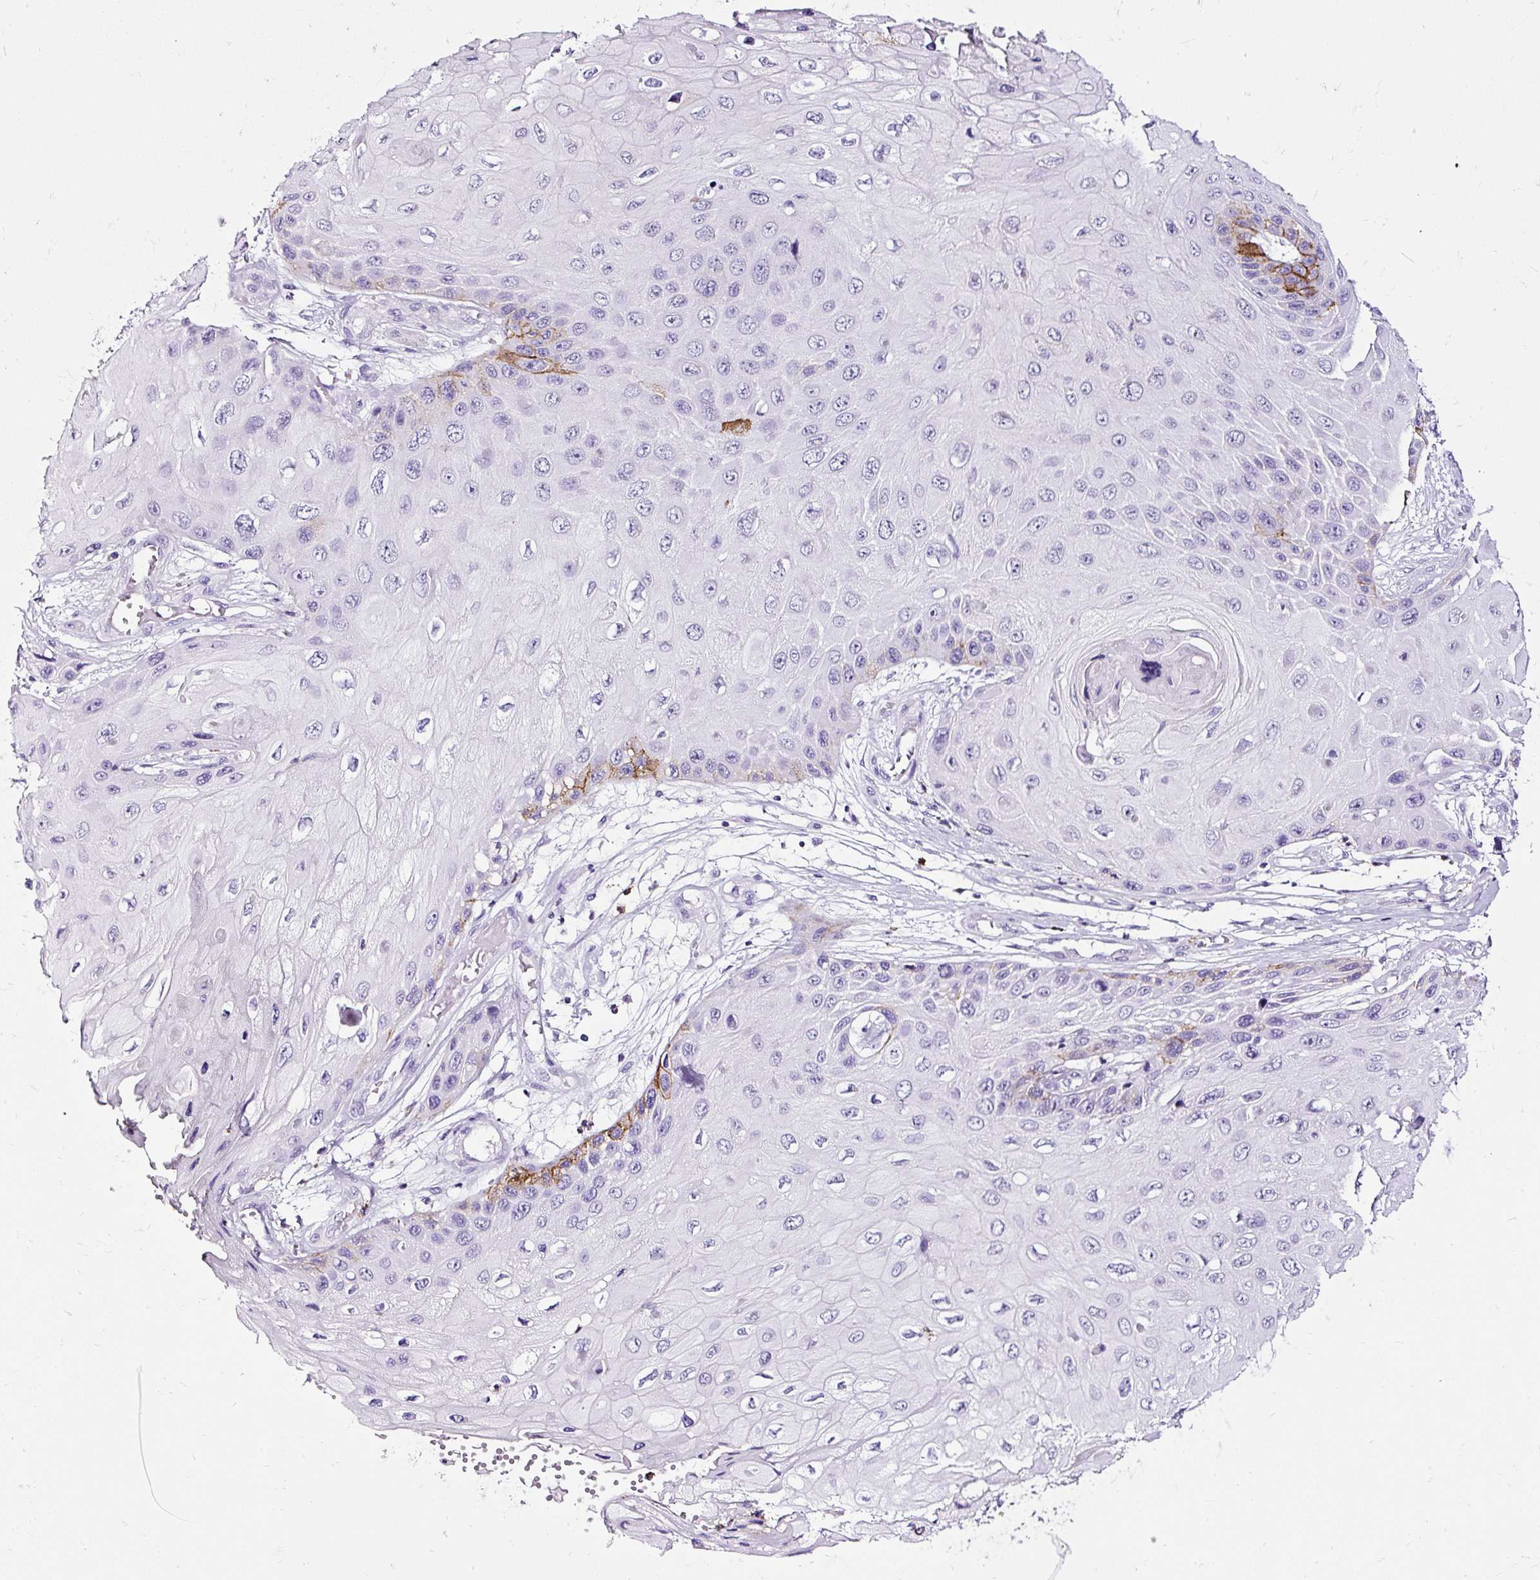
{"staining": {"intensity": "moderate", "quantity": "<25%", "location": "cytoplasmic/membranous"}, "tissue": "skin cancer", "cell_type": "Tumor cells", "image_type": "cancer", "snomed": [{"axis": "morphology", "description": "Squamous cell carcinoma, NOS"}, {"axis": "topography", "description": "Skin"}, {"axis": "topography", "description": "Vulva"}], "caption": "Protein staining reveals moderate cytoplasmic/membranous expression in approximately <25% of tumor cells in skin squamous cell carcinoma. (brown staining indicates protein expression, while blue staining denotes nuclei).", "gene": "SLC7A8", "patient": {"sex": "female", "age": 44}}